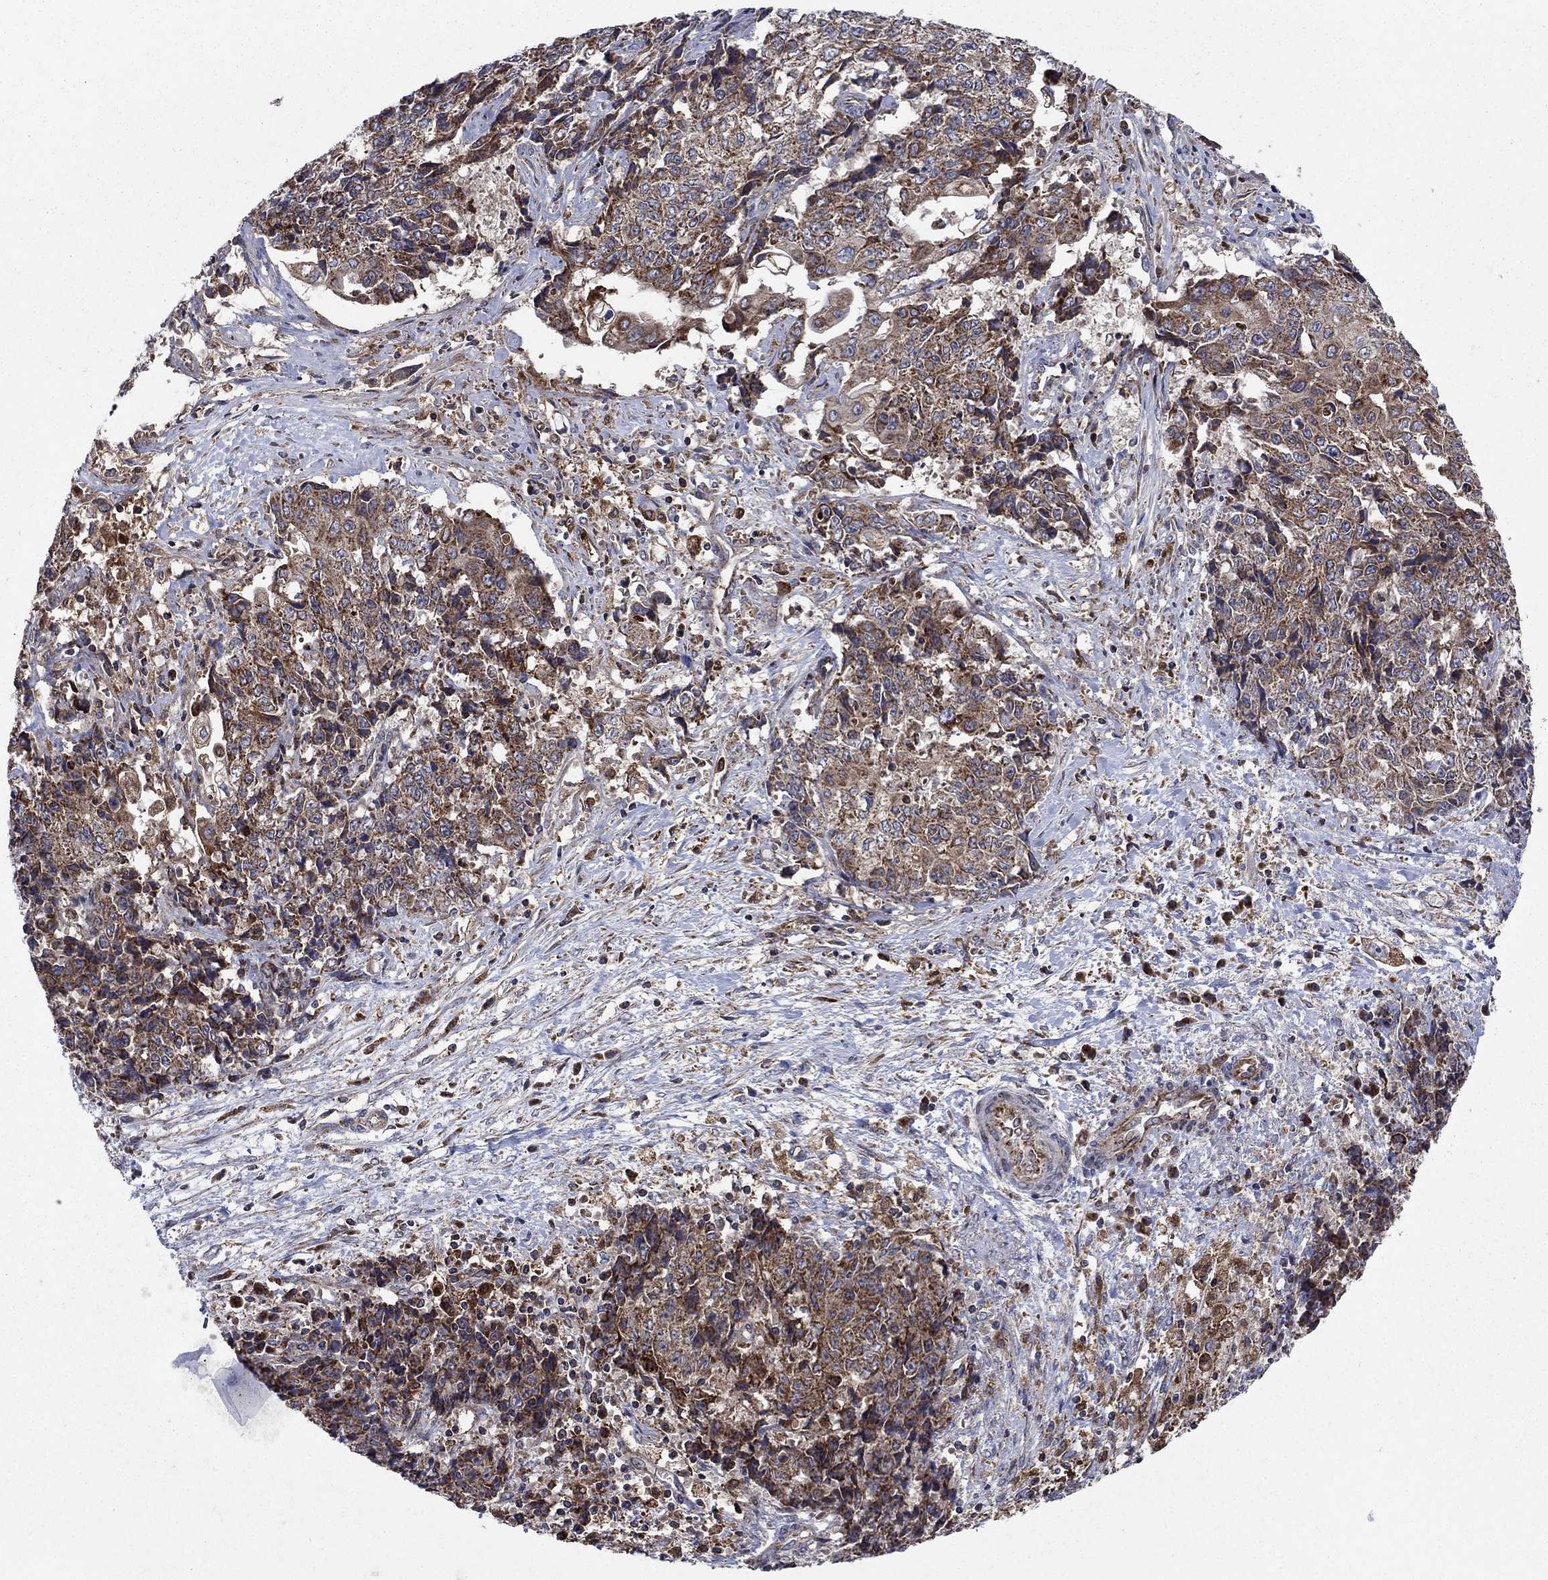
{"staining": {"intensity": "strong", "quantity": "25%-75%", "location": "cytoplasmic/membranous"}, "tissue": "ovarian cancer", "cell_type": "Tumor cells", "image_type": "cancer", "snomed": [{"axis": "morphology", "description": "Carcinoma, endometroid"}, {"axis": "topography", "description": "Ovary"}], "caption": "A photomicrograph of human ovarian cancer stained for a protein displays strong cytoplasmic/membranous brown staining in tumor cells. (DAB IHC with brightfield microscopy, high magnification).", "gene": "RNF19B", "patient": {"sex": "female", "age": 42}}